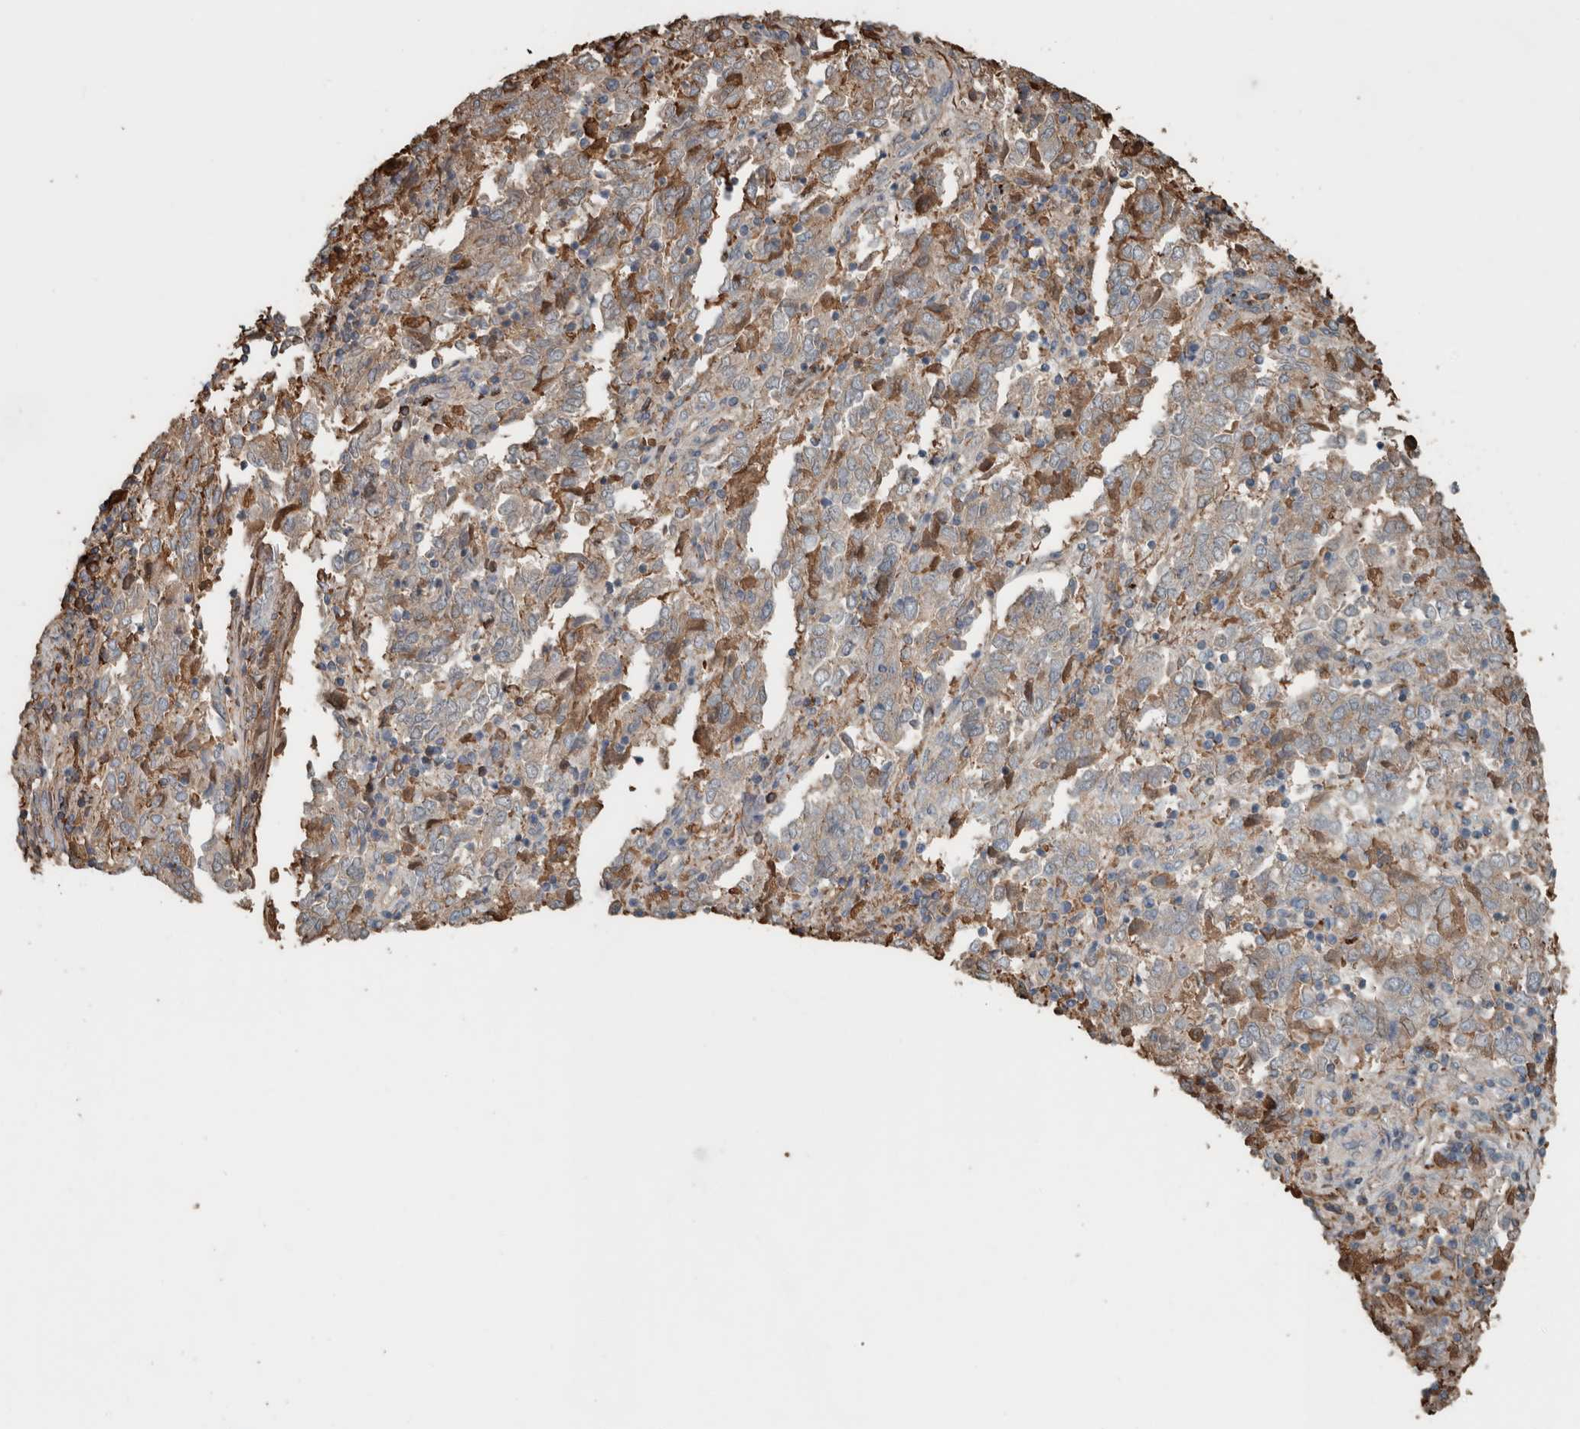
{"staining": {"intensity": "weak", "quantity": "25%-75%", "location": "cytoplasmic/membranous"}, "tissue": "endometrial cancer", "cell_type": "Tumor cells", "image_type": "cancer", "snomed": [{"axis": "morphology", "description": "Adenocarcinoma, NOS"}, {"axis": "topography", "description": "Endometrium"}], "caption": "Approximately 25%-75% of tumor cells in endometrial adenocarcinoma display weak cytoplasmic/membranous protein positivity as visualized by brown immunohistochemical staining.", "gene": "USP34", "patient": {"sex": "female", "age": 80}}